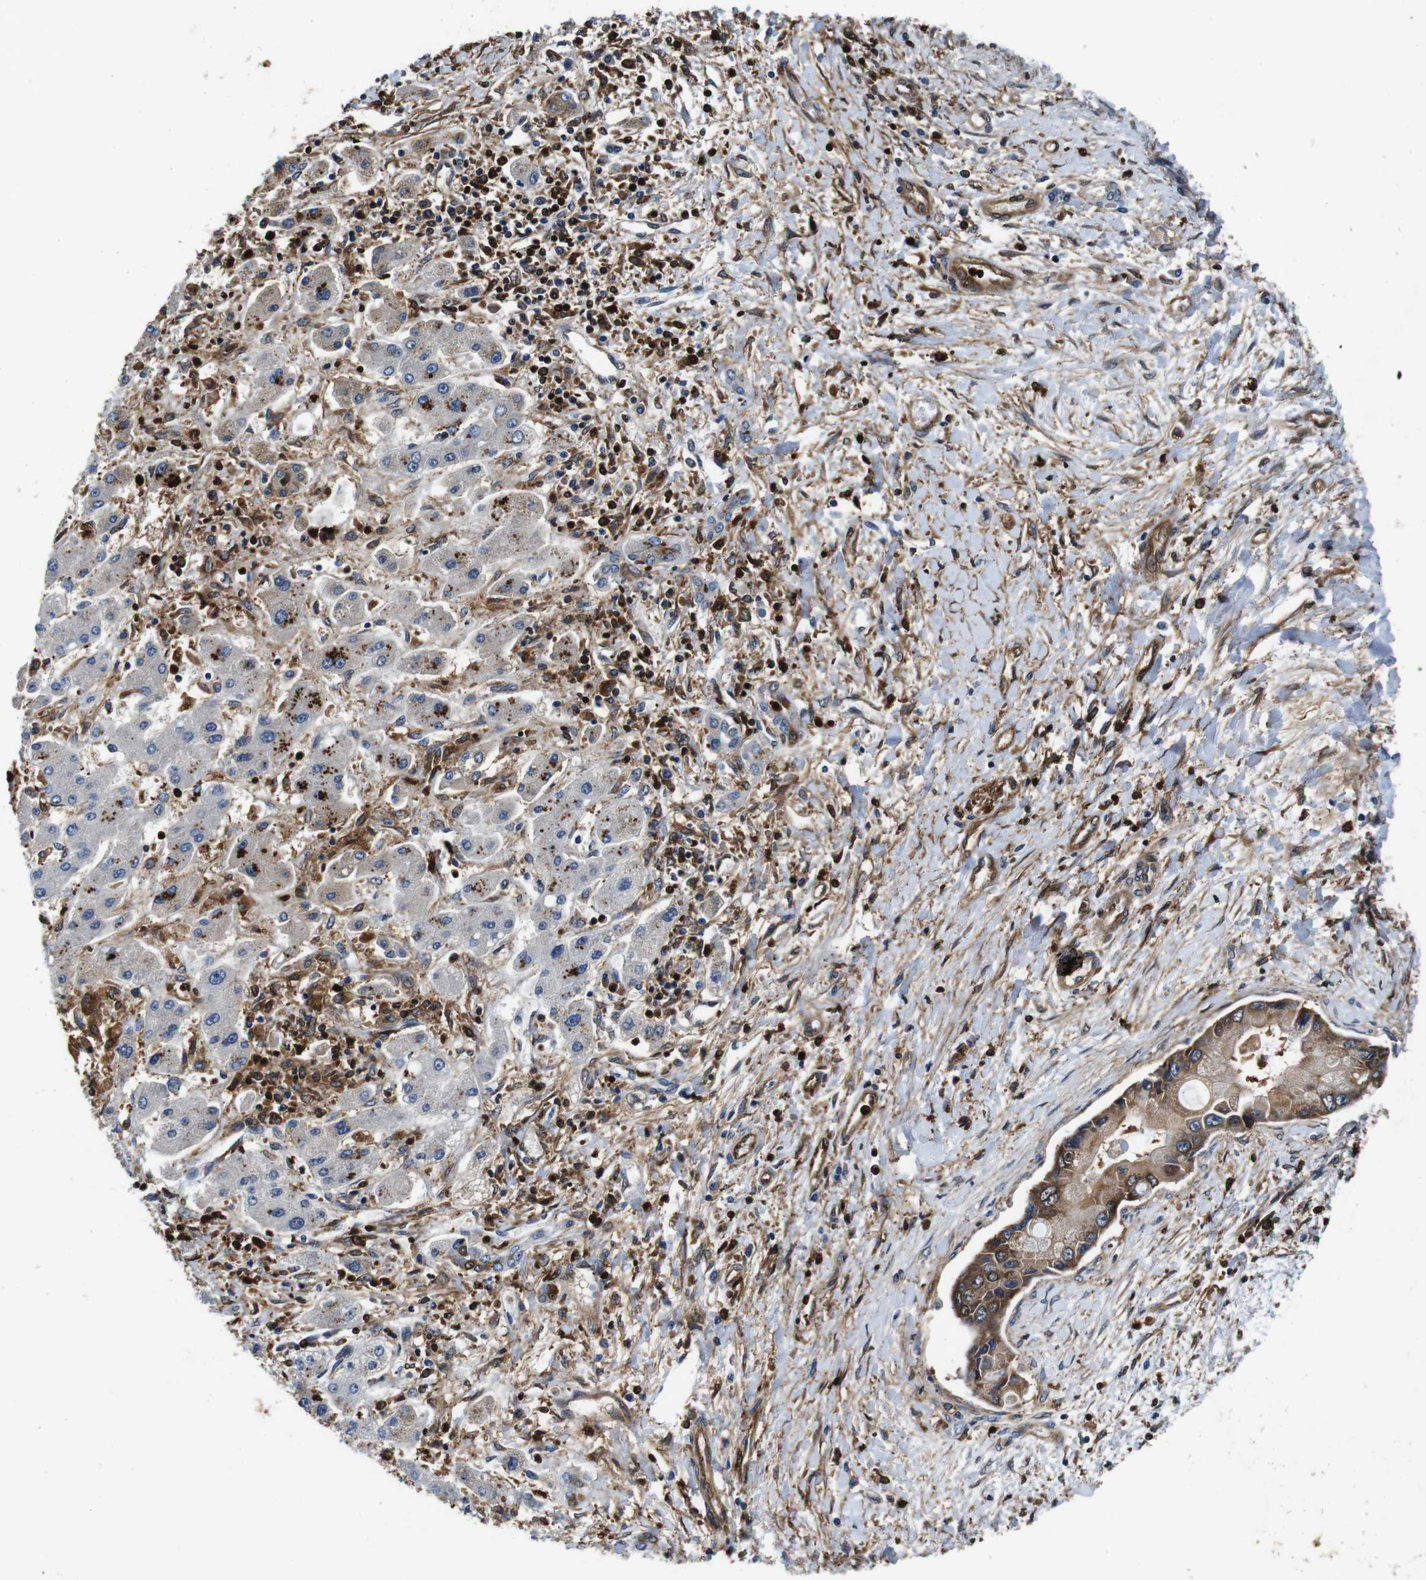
{"staining": {"intensity": "strong", "quantity": "25%-75%", "location": "cytoplasmic/membranous,nuclear"}, "tissue": "liver cancer", "cell_type": "Tumor cells", "image_type": "cancer", "snomed": [{"axis": "morphology", "description": "Cholangiocarcinoma"}, {"axis": "topography", "description": "Liver"}], "caption": "Liver cancer (cholangiocarcinoma) tissue displays strong cytoplasmic/membranous and nuclear positivity in about 25%-75% of tumor cells, visualized by immunohistochemistry.", "gene": "ANXA1", "patient": {"sex": "male", "age": 50}}